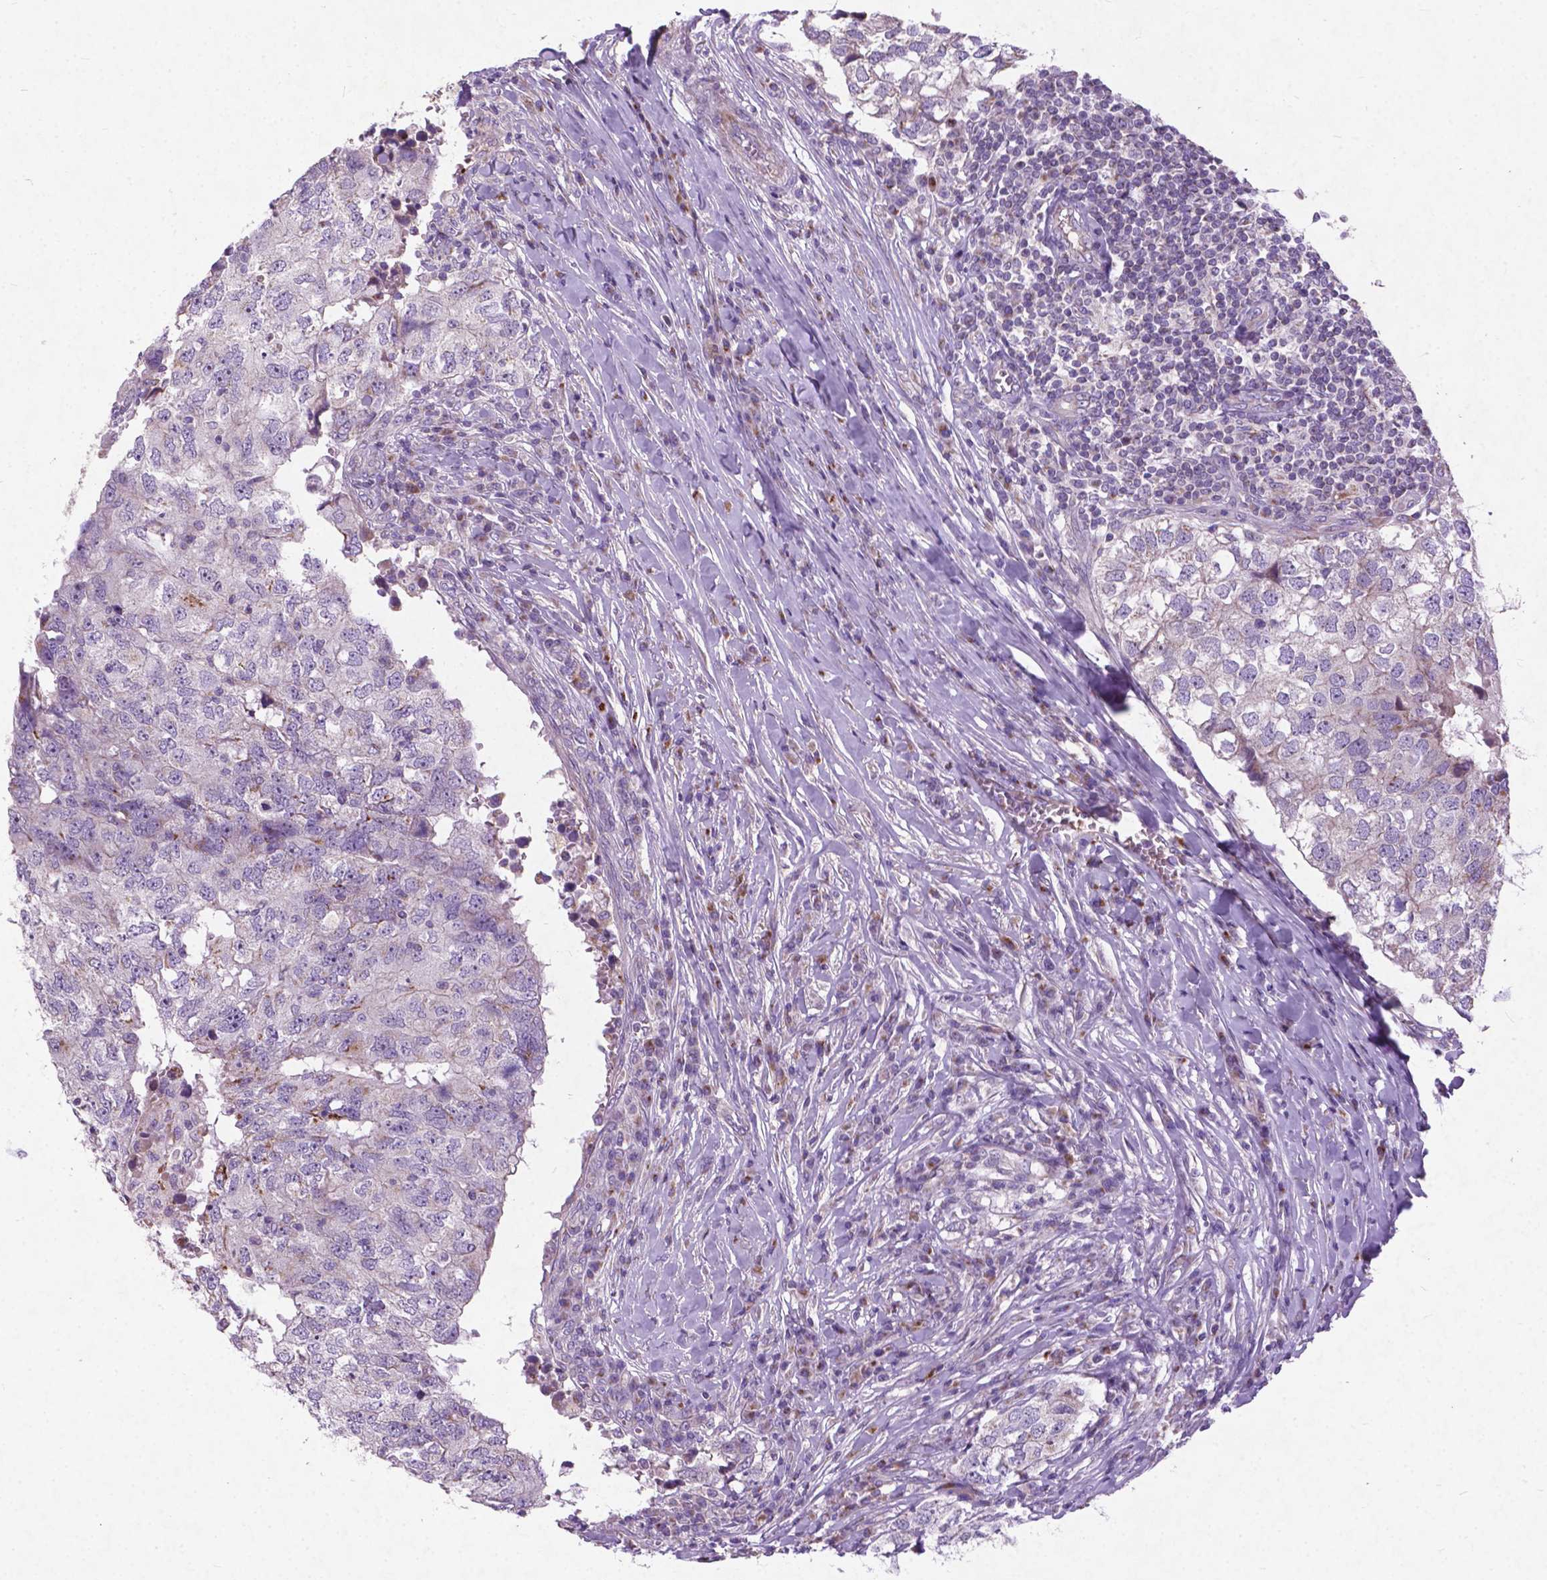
{"staining": {"intensity": "negative", "quantity": "none", "location": "none"}, "tissue": "breast cancer", "cell_type": "Tumor cells", "image_type": "cancer", "snomed": [{"axis": "morphology", "description": "Duct carcinoma"}, {"axis": "topography", "description": "Breast"}], "caption": "This is an IHC histopathology image of human infiltrating ductal carcinoma (breast). There is no expression in tumor cells.", "gene": "ATG4D", "patient": {"sex": "female", "age": 30}}